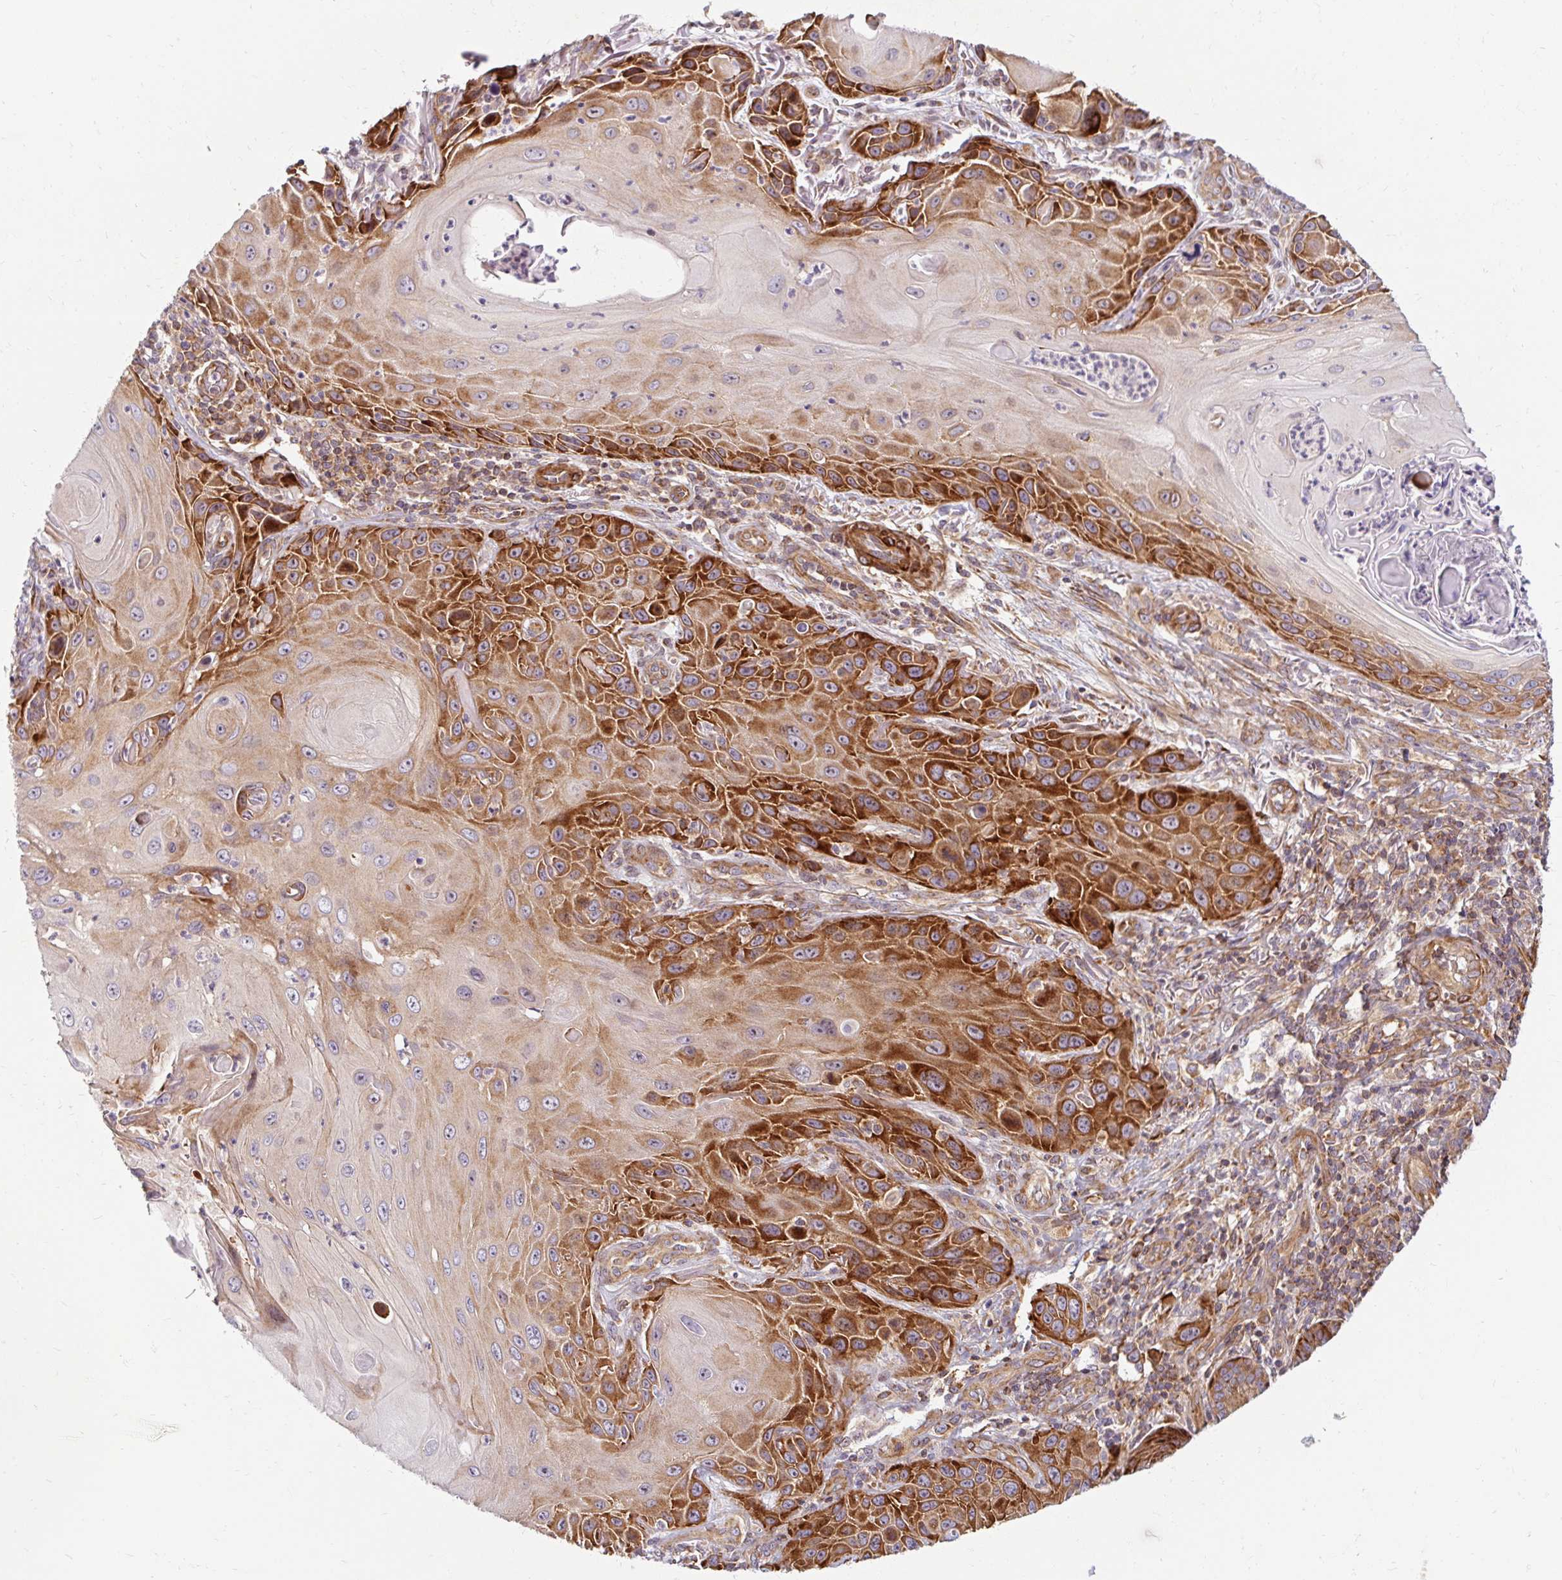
{"staining": {"intensity": "strong", "quantity": "25%-75%", "location": "cytoplasmic/membranous"}, "tissue": "skin cancer", "cell_type": "Tumor cells", "image_type": "cancer", "snomed": [{"axis": "morphology", "description": "Squamous cell carcinoma, NOS"}, {"axis": "topography", "description": "Skin"}], "caption": "Strong cytoplasmic/membranous positivity is present in about 25%-75% of tumor cells in skin squamous cell carcinoma.", "gene": "BTF3", "patient": {"sex": "female", "age": 94}}